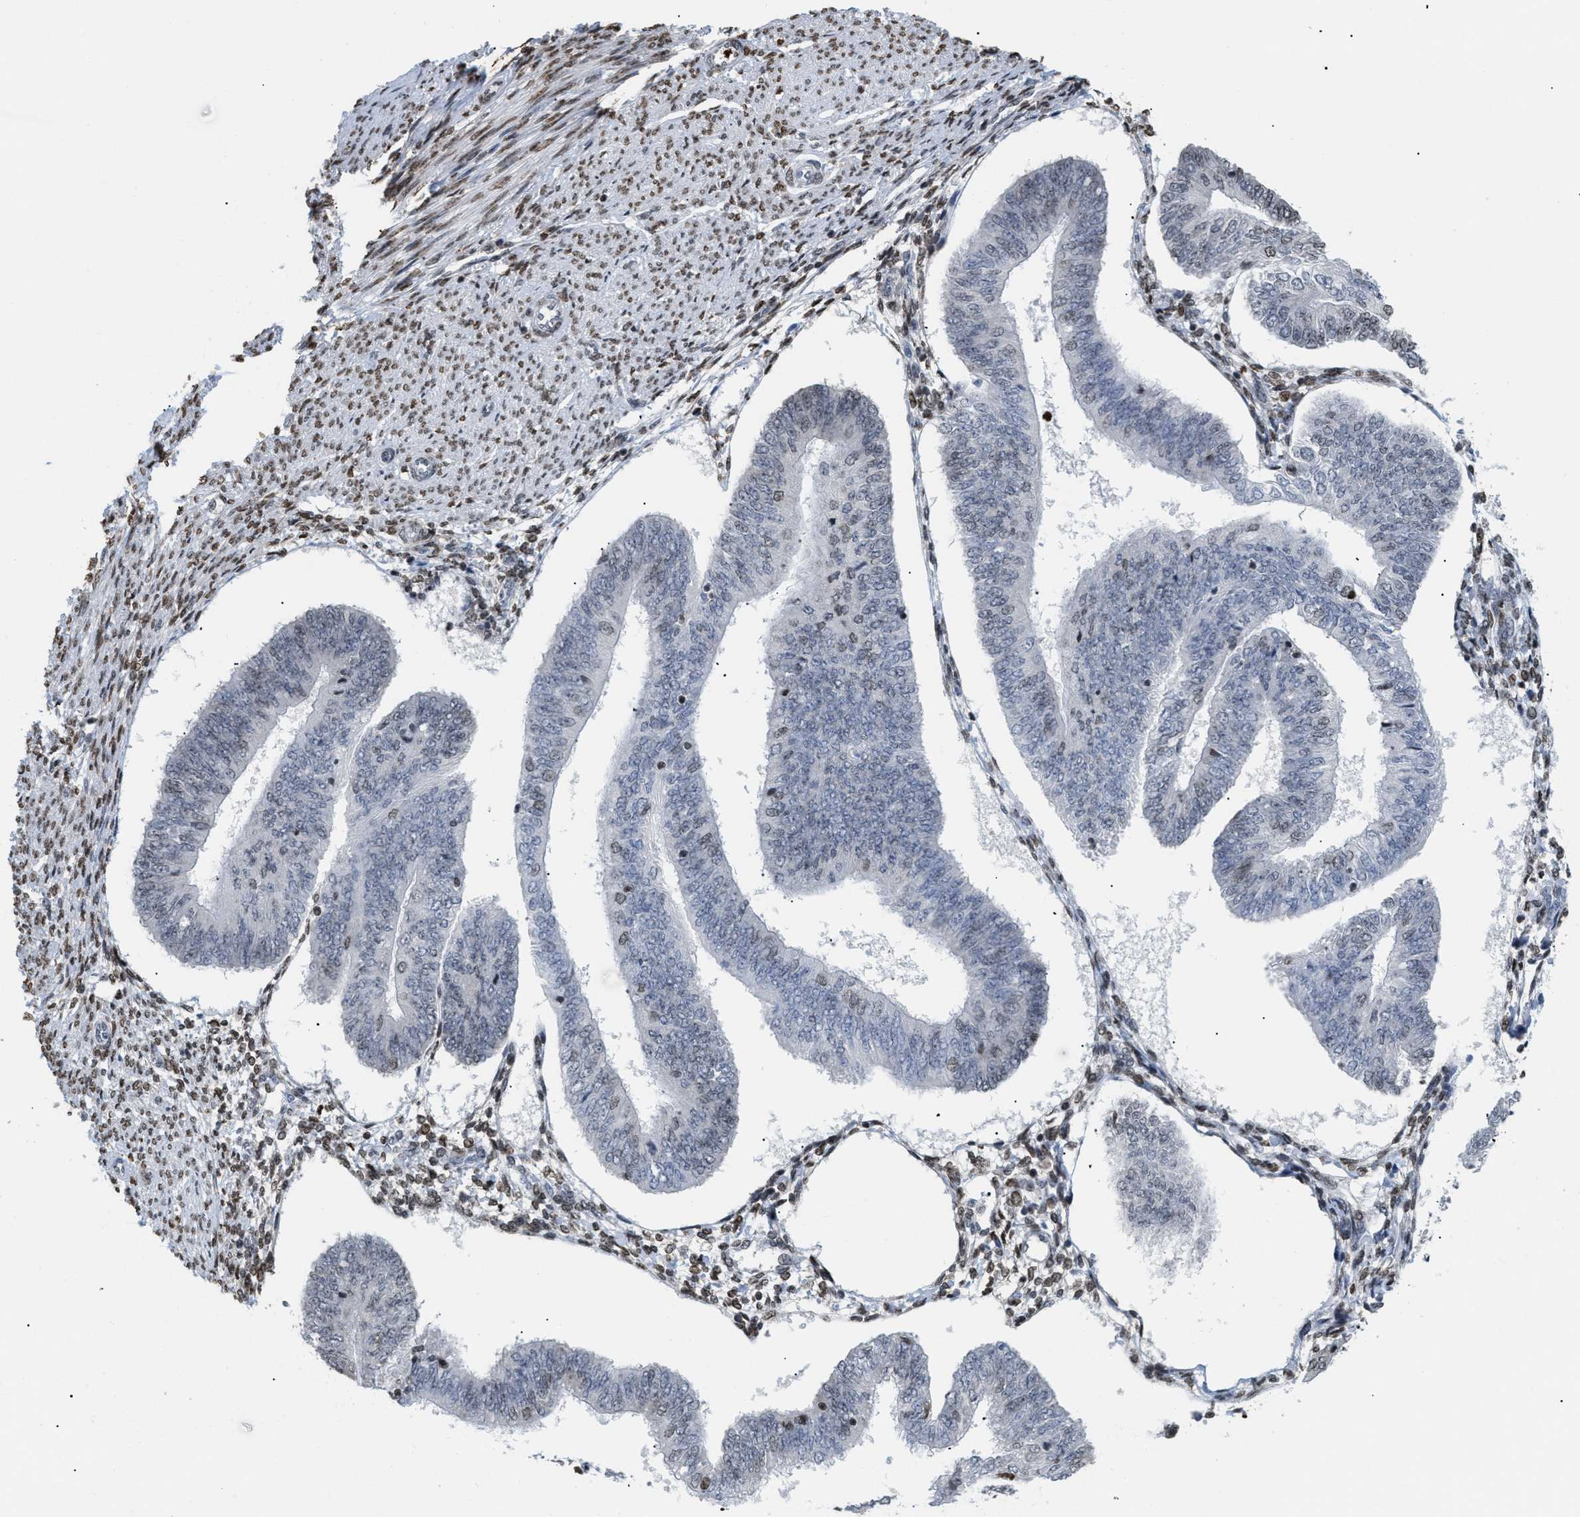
{"staining": {"intensity": "weak", "quantity": "<25%", "location": "nuclear"}, "tissue": "endometrial cancer", "cell_type": "Tumor cells", "image_type": "cancer", "snomed": [{"axis": "morphology", "description": "Adenocarcinoma, NOS"}, {"axis": "topography", "description": "Endometrium"}], "caption": "Image shows no significant protein positivity in tumor cells of endometrial adenocarcinoma.", "gene": "HMGN2", "patient": {"sex": "female", "age": 58}}